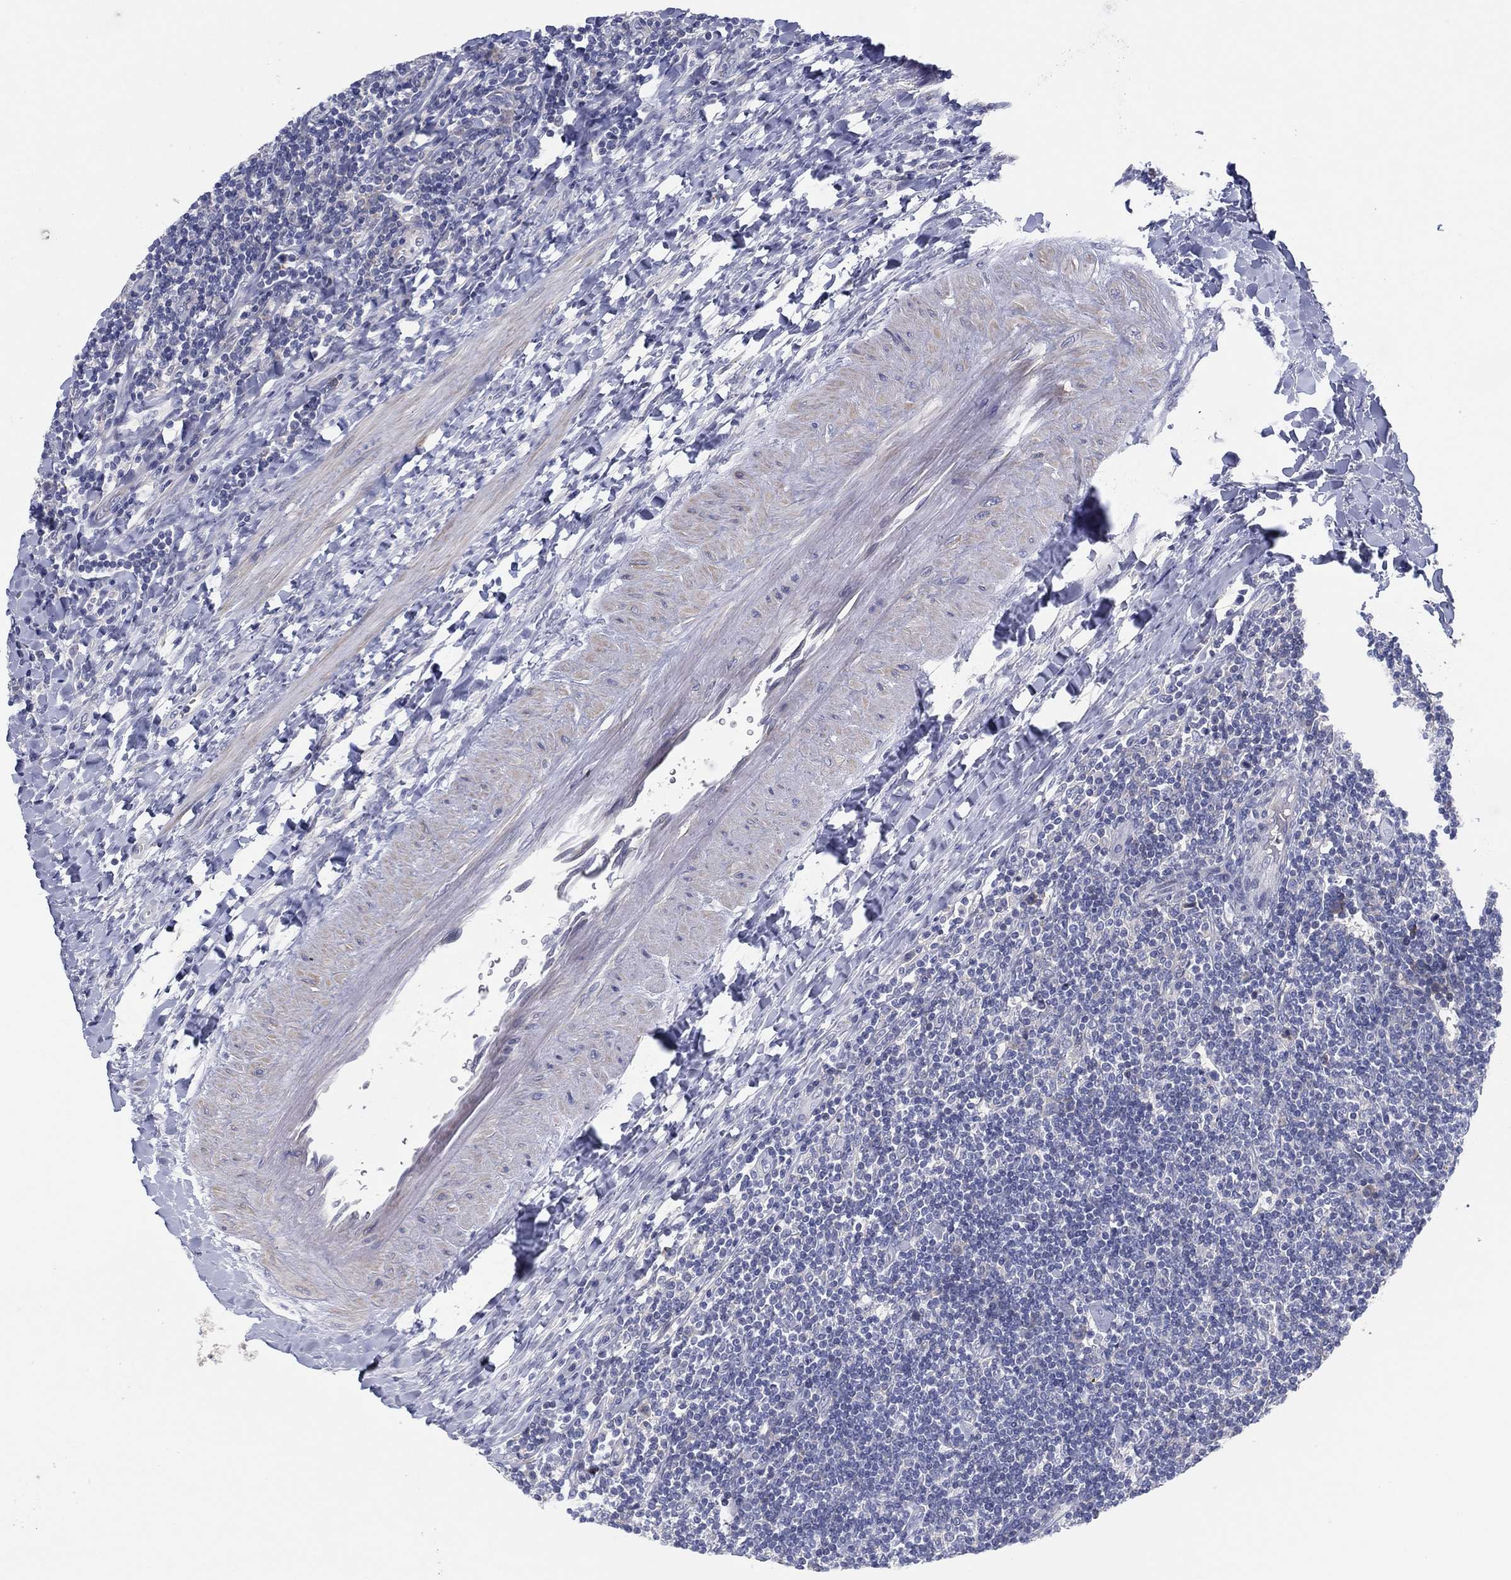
{"staining": {"intensity": "negative", "quantity": "none", "location": "none"}, "tissue": "lymphoma", "cell_type": "Tumor cells", "image_type": "cancer", "snomed": [{"axis": "morphology", "description": "Hodgkin's disease, NOS"}, {"axis": "topography", "description": "Lymph node"}], "caption": "Immunohistochemistry micrograph of neoplastic tissue: Hodgkin's disease stained with DAB exhibits no significant protein expression in tumor cells.", "gene": "HEATR4", "patient": {"sex": "male", "age": 40}}